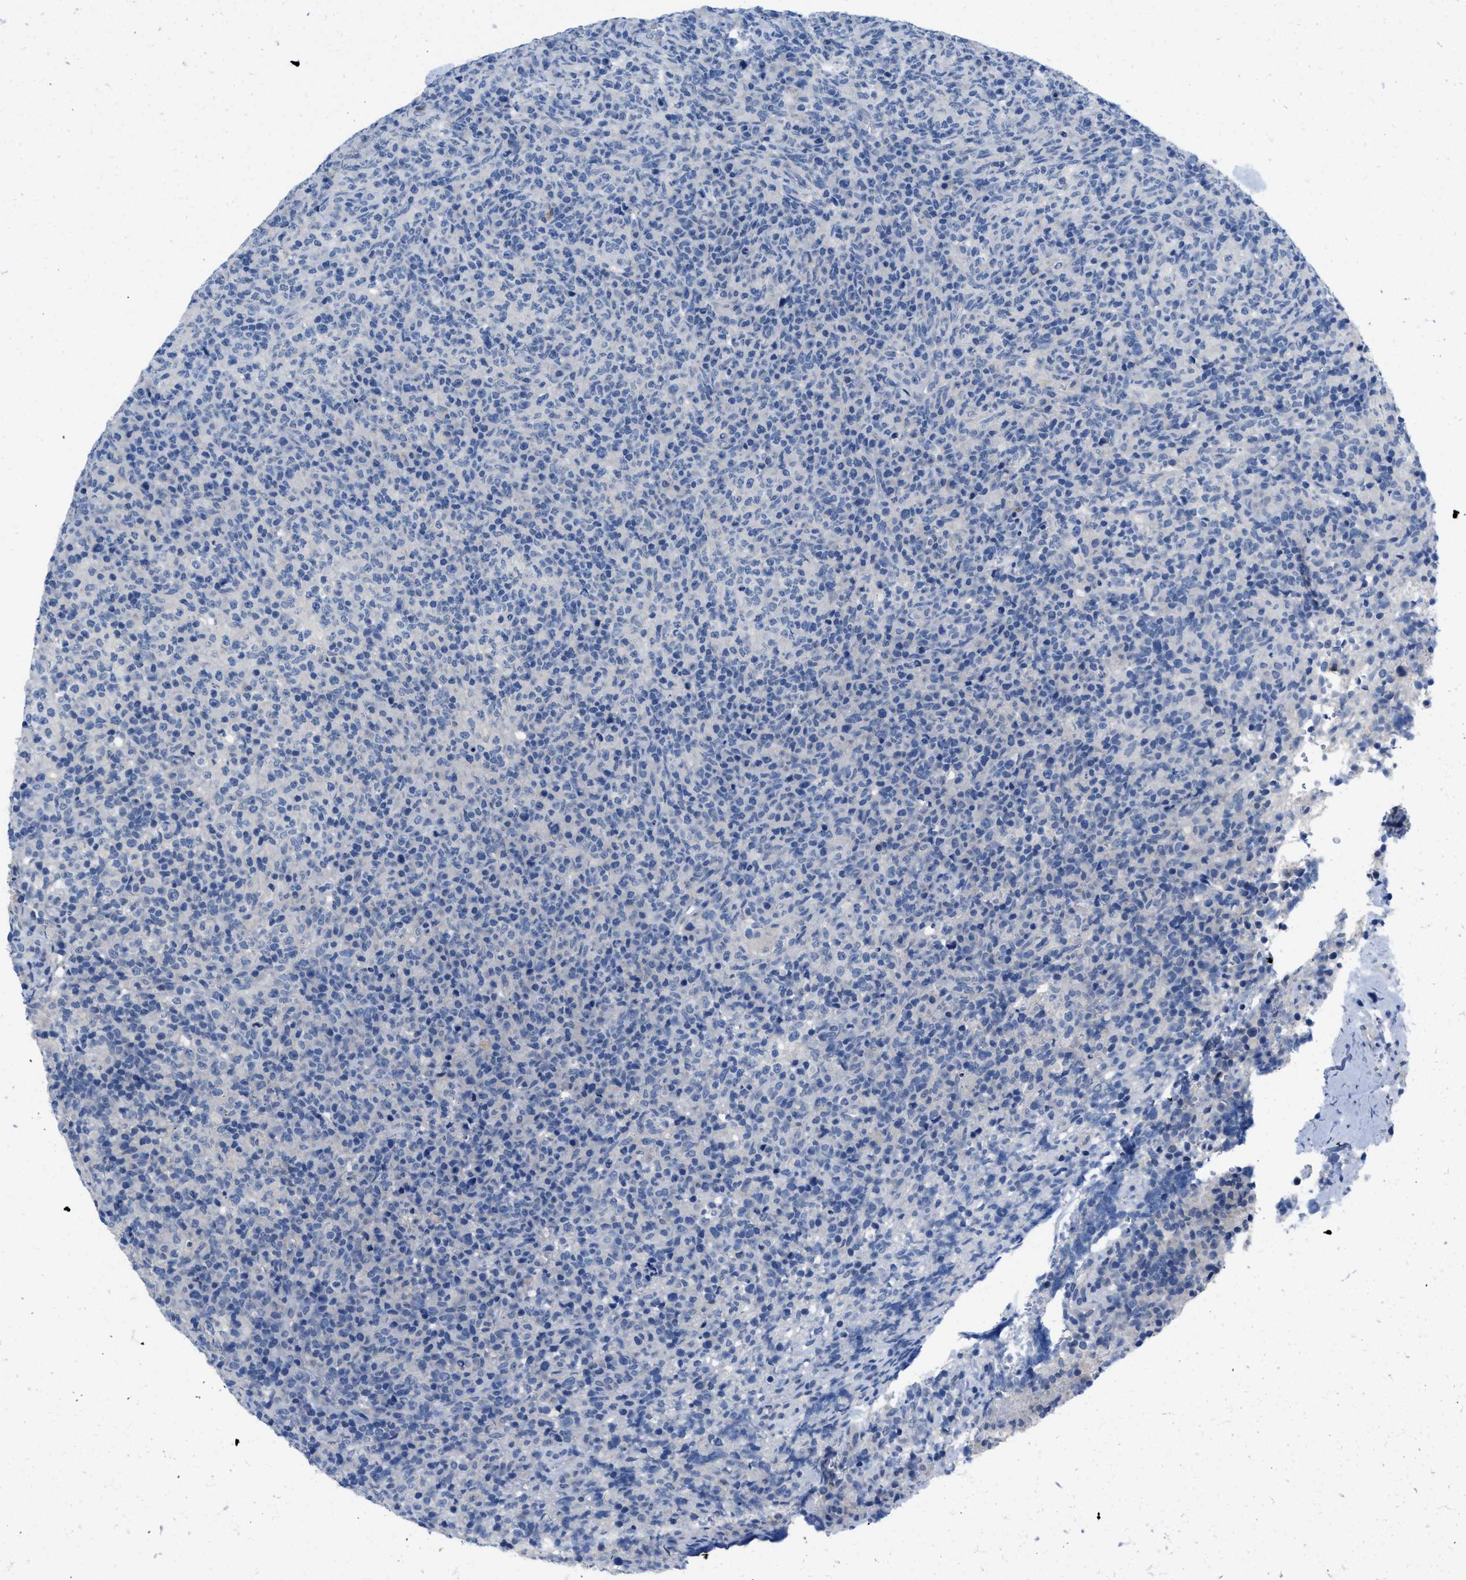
{"staining": {"intensity": "negative", "quantity": "none", "location": "none"}, "tissue": "lymphoma", "cell_type": "Tumor cells", "image_type": "cancer", "snomed": [{"axis": "morphology", "description": "Malignant lymphoma, non-Hodgkin's type, High grade"}, {"axis": "topography", "description": "Lymph node"}], "caption": "Human malignant lymphoma, non-Hodgkin's type (high-grade) stained for a protein using IHC displays no expression in tumor cells.", "gene": "PYY", "patient": {"sex": "female", "age": 76}}